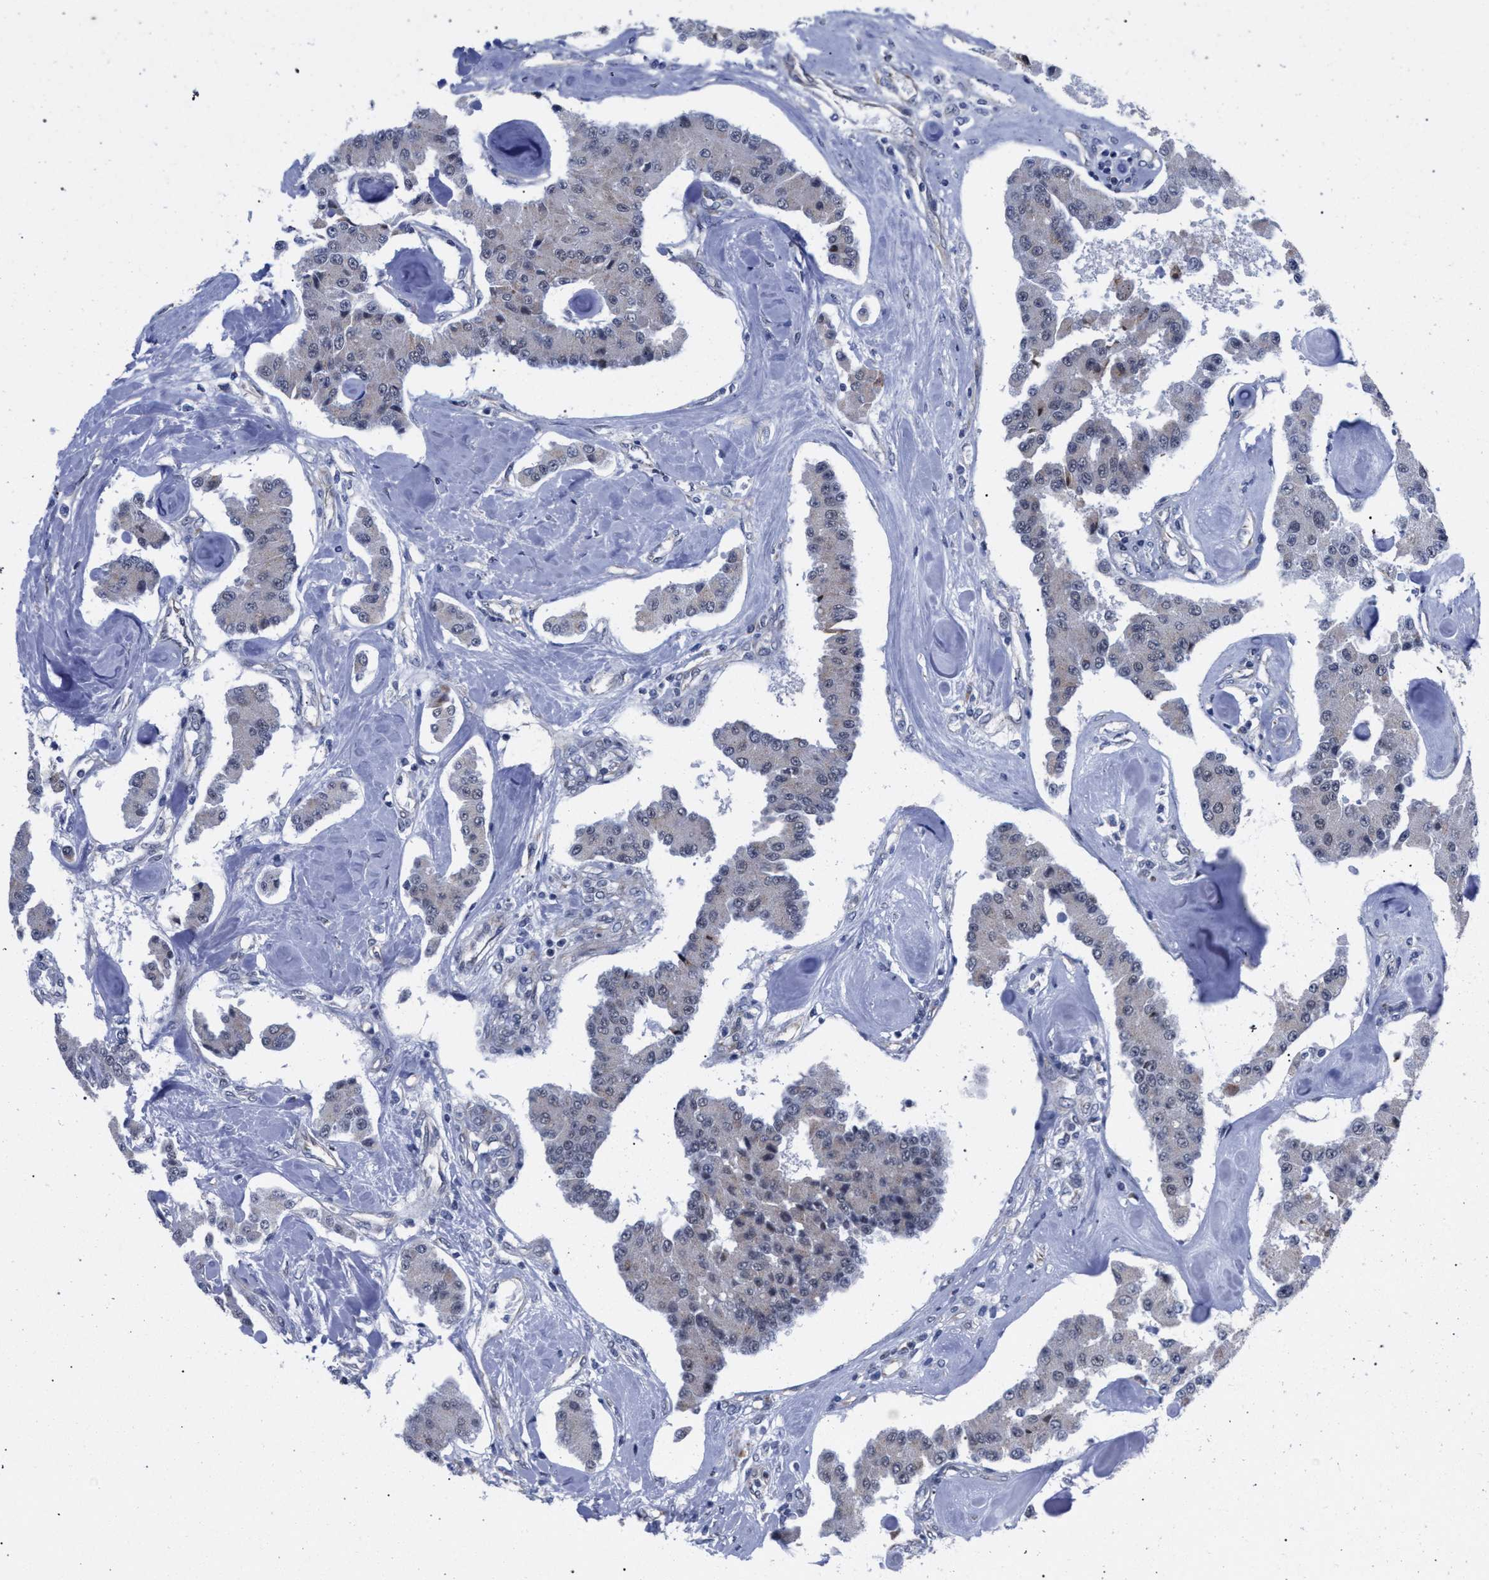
{"staining": {"intensity": "weak", "quantity": "<25%", "location": "cytoplasmic/membranous"}, "tissue": "carcinoid", "cell_type": "Tumor cells", "image_type": "cancer", "snomed": [{"axis": "morphology", "description": "Carcinoid, malignant, NOS"}, {"axis": "topography", "description": "Pancreas"}], "caption": "An IHC image of carcinoid (malignant) is shown. There is no staining in tumor cells of carcinoid (malignant). (Stains: DAB immunohistochemistry (IHC) with hematoxylin counter stain, Microscopy: brightfield microscopy at high magnification).", "gene": "GOLGA2", "patient": {"sex": "male", "age": 41}}